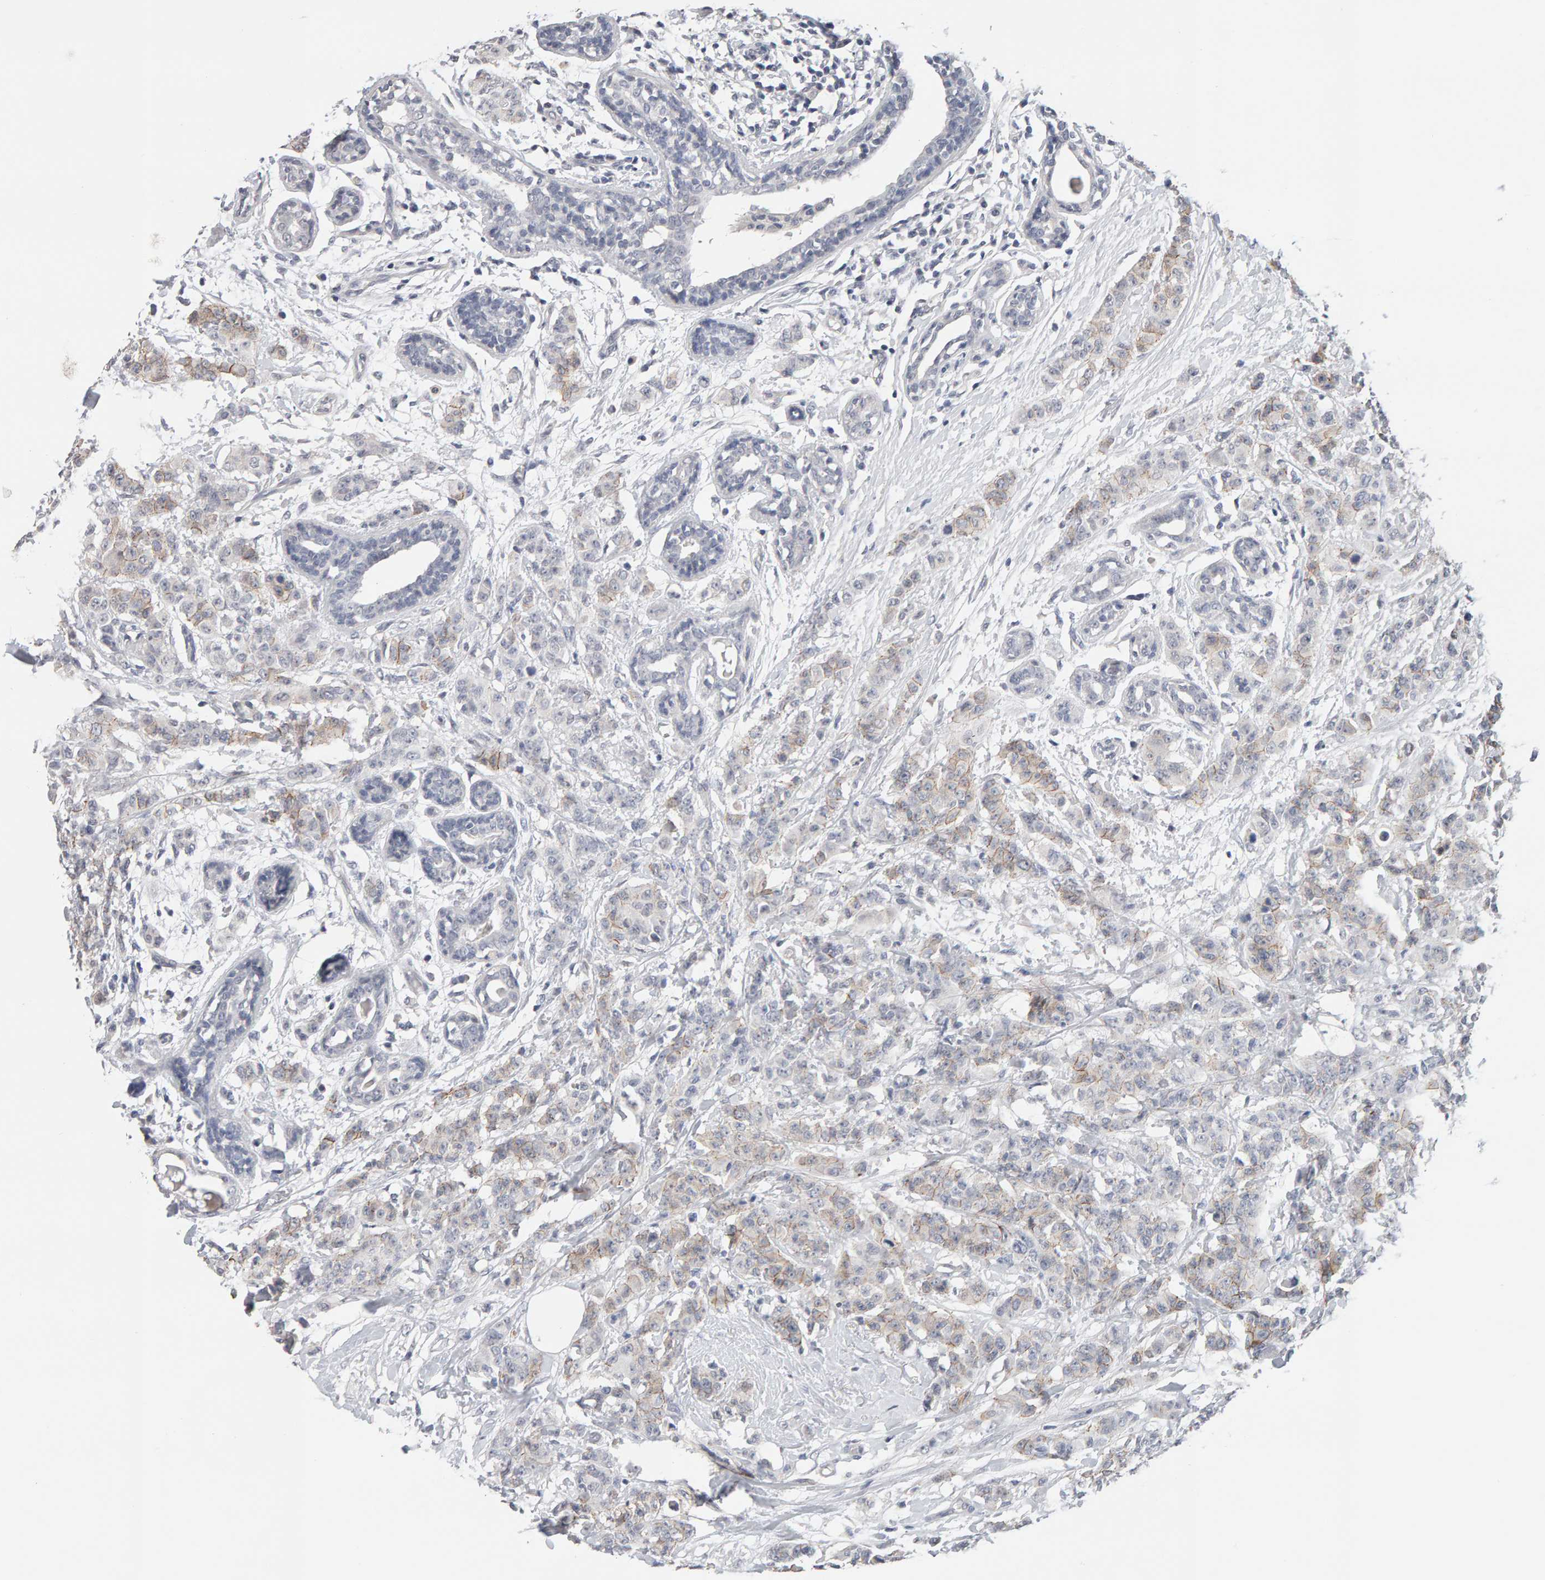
{"staining": {"intensity": "weak", "quantity": ">75%", "location": "cytoplasmic/membranous"}, "tissue": "breast cancer", "cell_type": "Tumor cells", "image_type": "cancer", "snomed": [{"axis": "morphology", "description": "Normal tissue, NOS"}, {"axis": "morphology", "description": "Duct carcinoma"}, {"axis": "topography", "description": "Breast"}], "caption": "A high-resolution photomicrograph shows immunohistochemistry staining of breast cancer, which exhibits weak cytoplasmic/membranous expression in approximately >75% of tumor cells.", "gene": "HNF4A", "patient": {"sex": "female", "age": 40}}